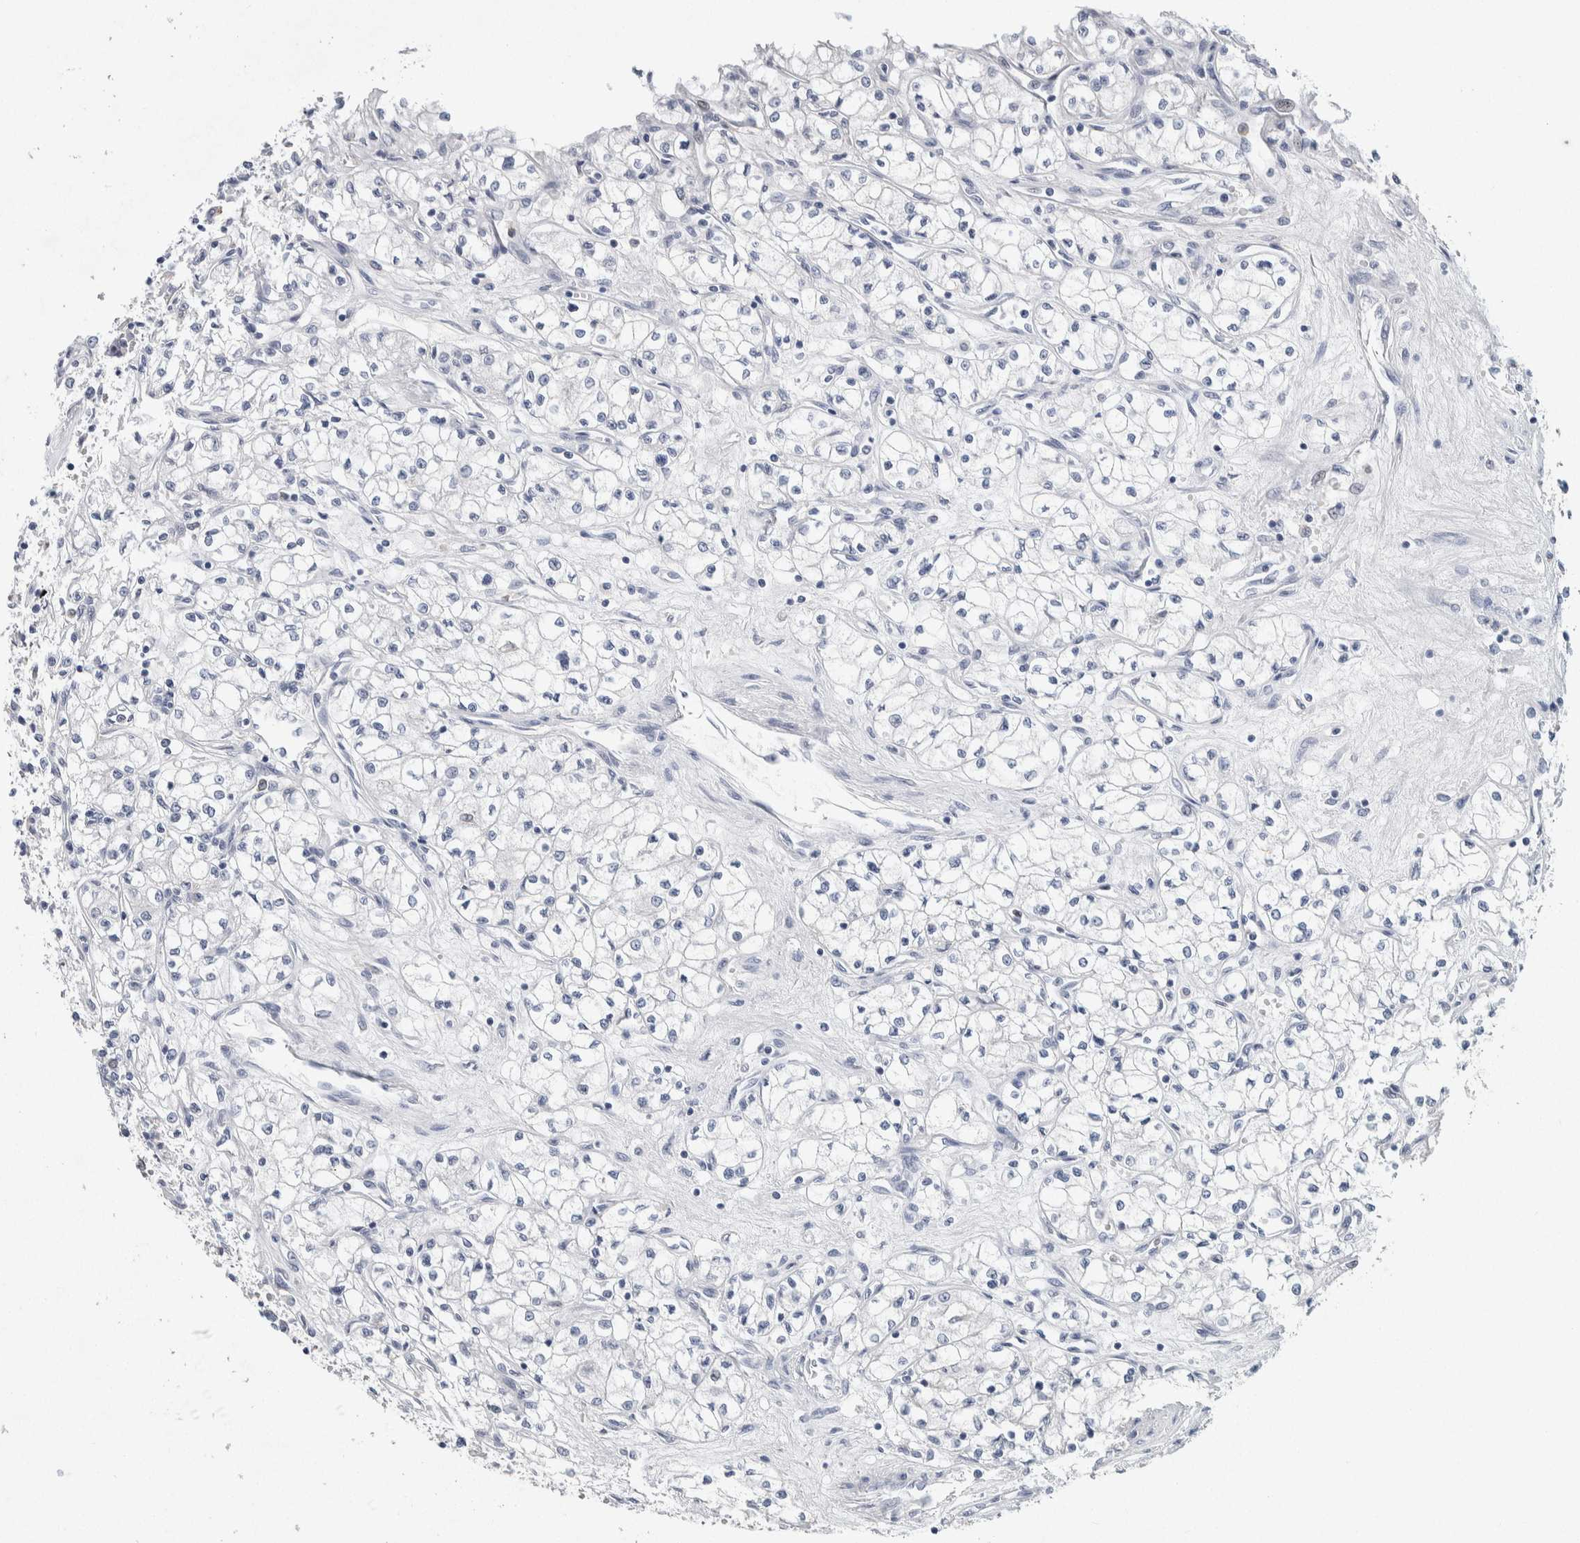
{"staining": {"intensity": "negative", "quantity": "none", "location": "none"}, "tissue": "renal cancer", "cell_type": "Tumor cells", "image_type": "cancer", "snomed": [{"axis": "morphology", "description": "Normal tissue, NOS"}, {"axis": "morphology", "description": "Adenocarcinoma, NOS"}, {"axis": "topography", "description": "Kidney"}], "caption": "Adenocarcinoma (renal) was stained to show a protein in brown. There is no significant positivity in tumor cells.", "gene": "NCF2", "patient": {"sex": "male", "age": 59}}